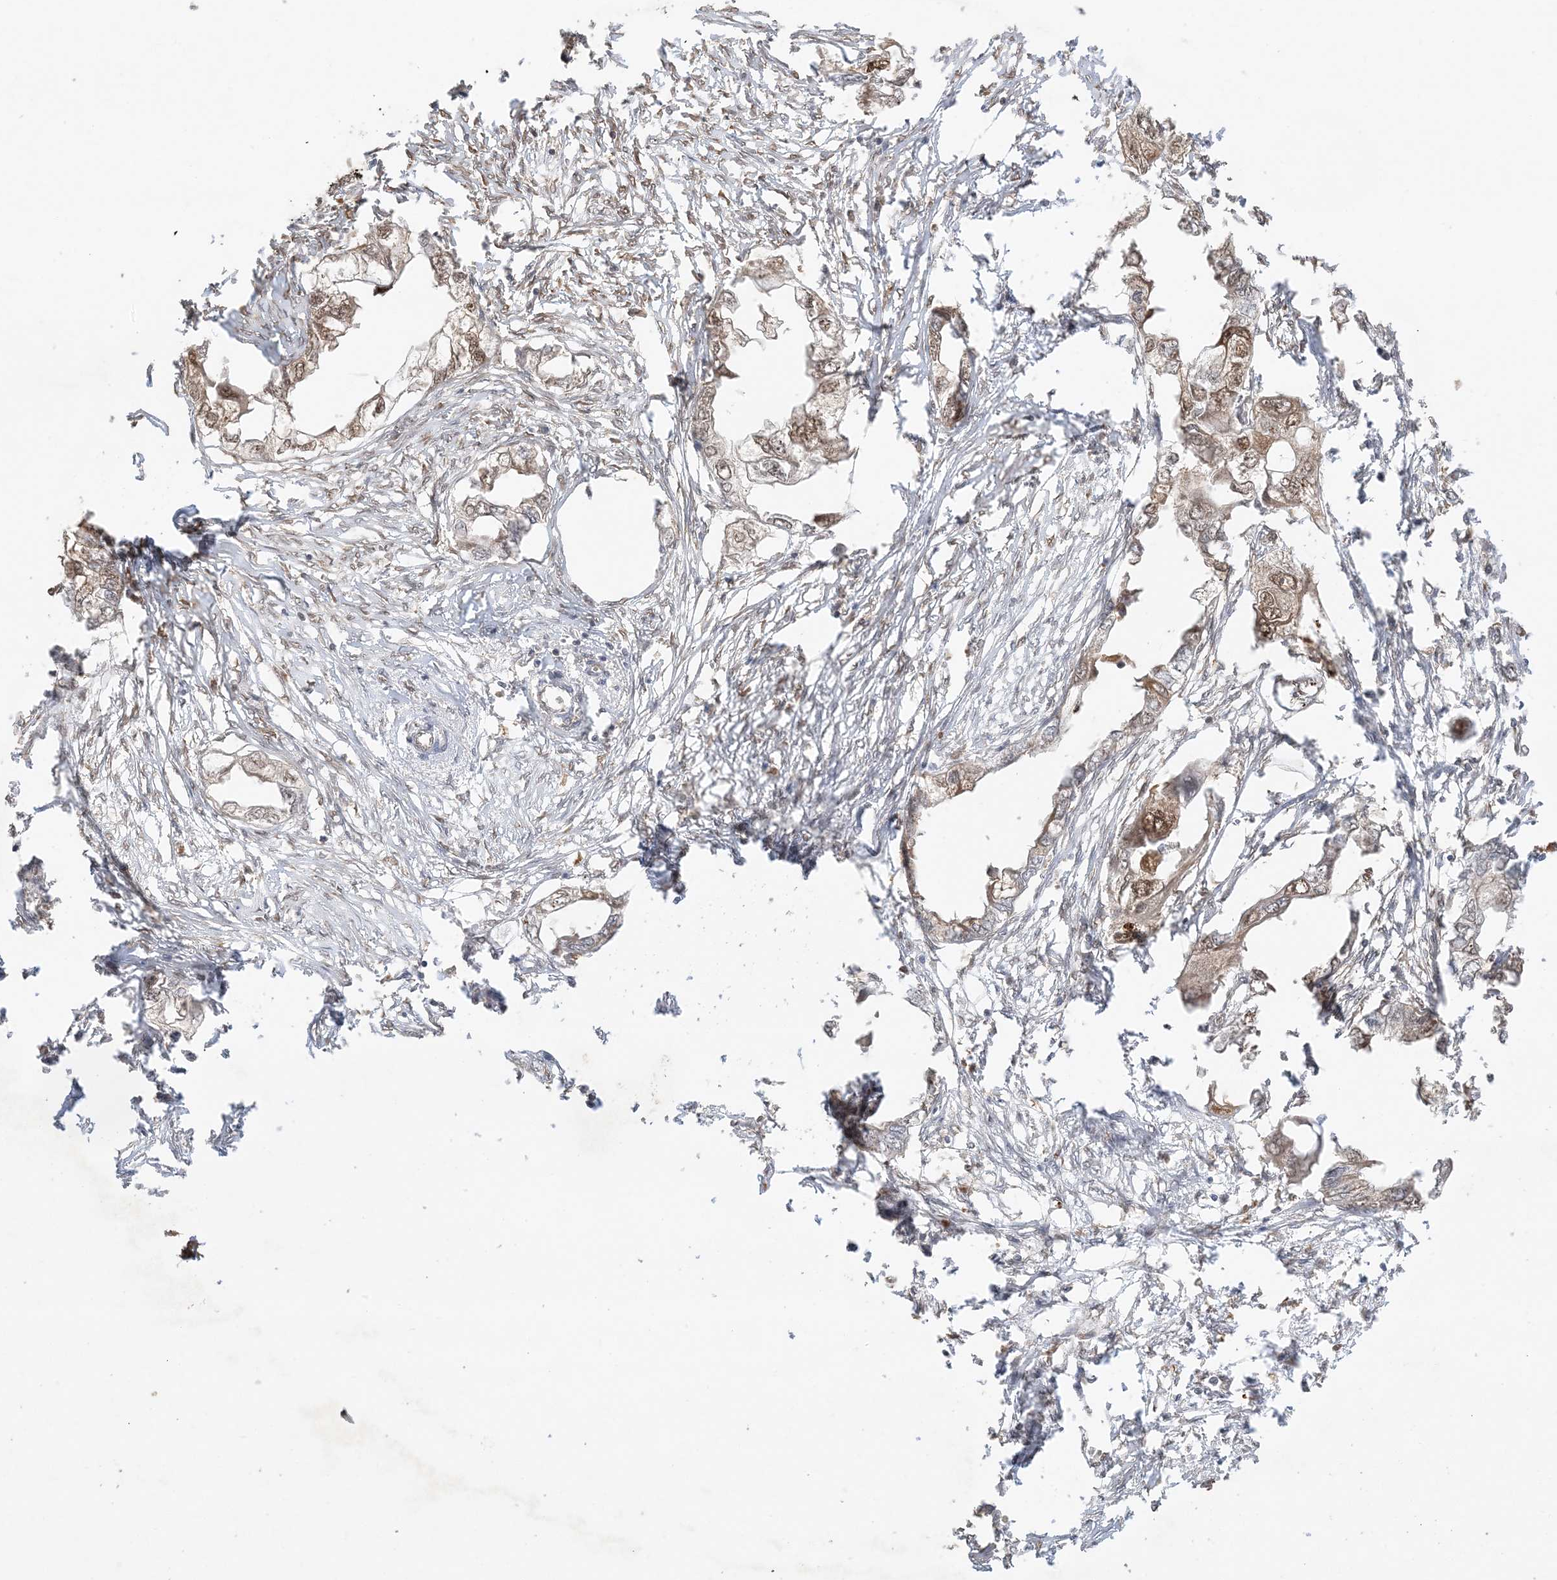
{"staining": {"intensity": "moderate", "quantity": ">75%", "location": "cytoplasmic/membranous,nuclear"}, "tissue": "endometrial cancer", "cell_type": "Tumor cells", "image_type": "cancer", "snomed": [{"axis": "morphology", "description": "Adenocarcinoma, NOS"}, {"axis": "morphology", "description": "Adenocarcinoma, metastatic, NOS"}, {"axis": "topography", "description": "Adipose tissue"}, {"axis": "topography", "description": "Endometrium"}], "caption": "Approximately >75% of tumor cells in human endometrial cancer exhibit moderate cytoplasmic/membranous and nuclear protein staining as visualized by brown immunohistochemical staining.", "gene": "ZBTB41", "patient": {"sex": "female", "age": 67}}